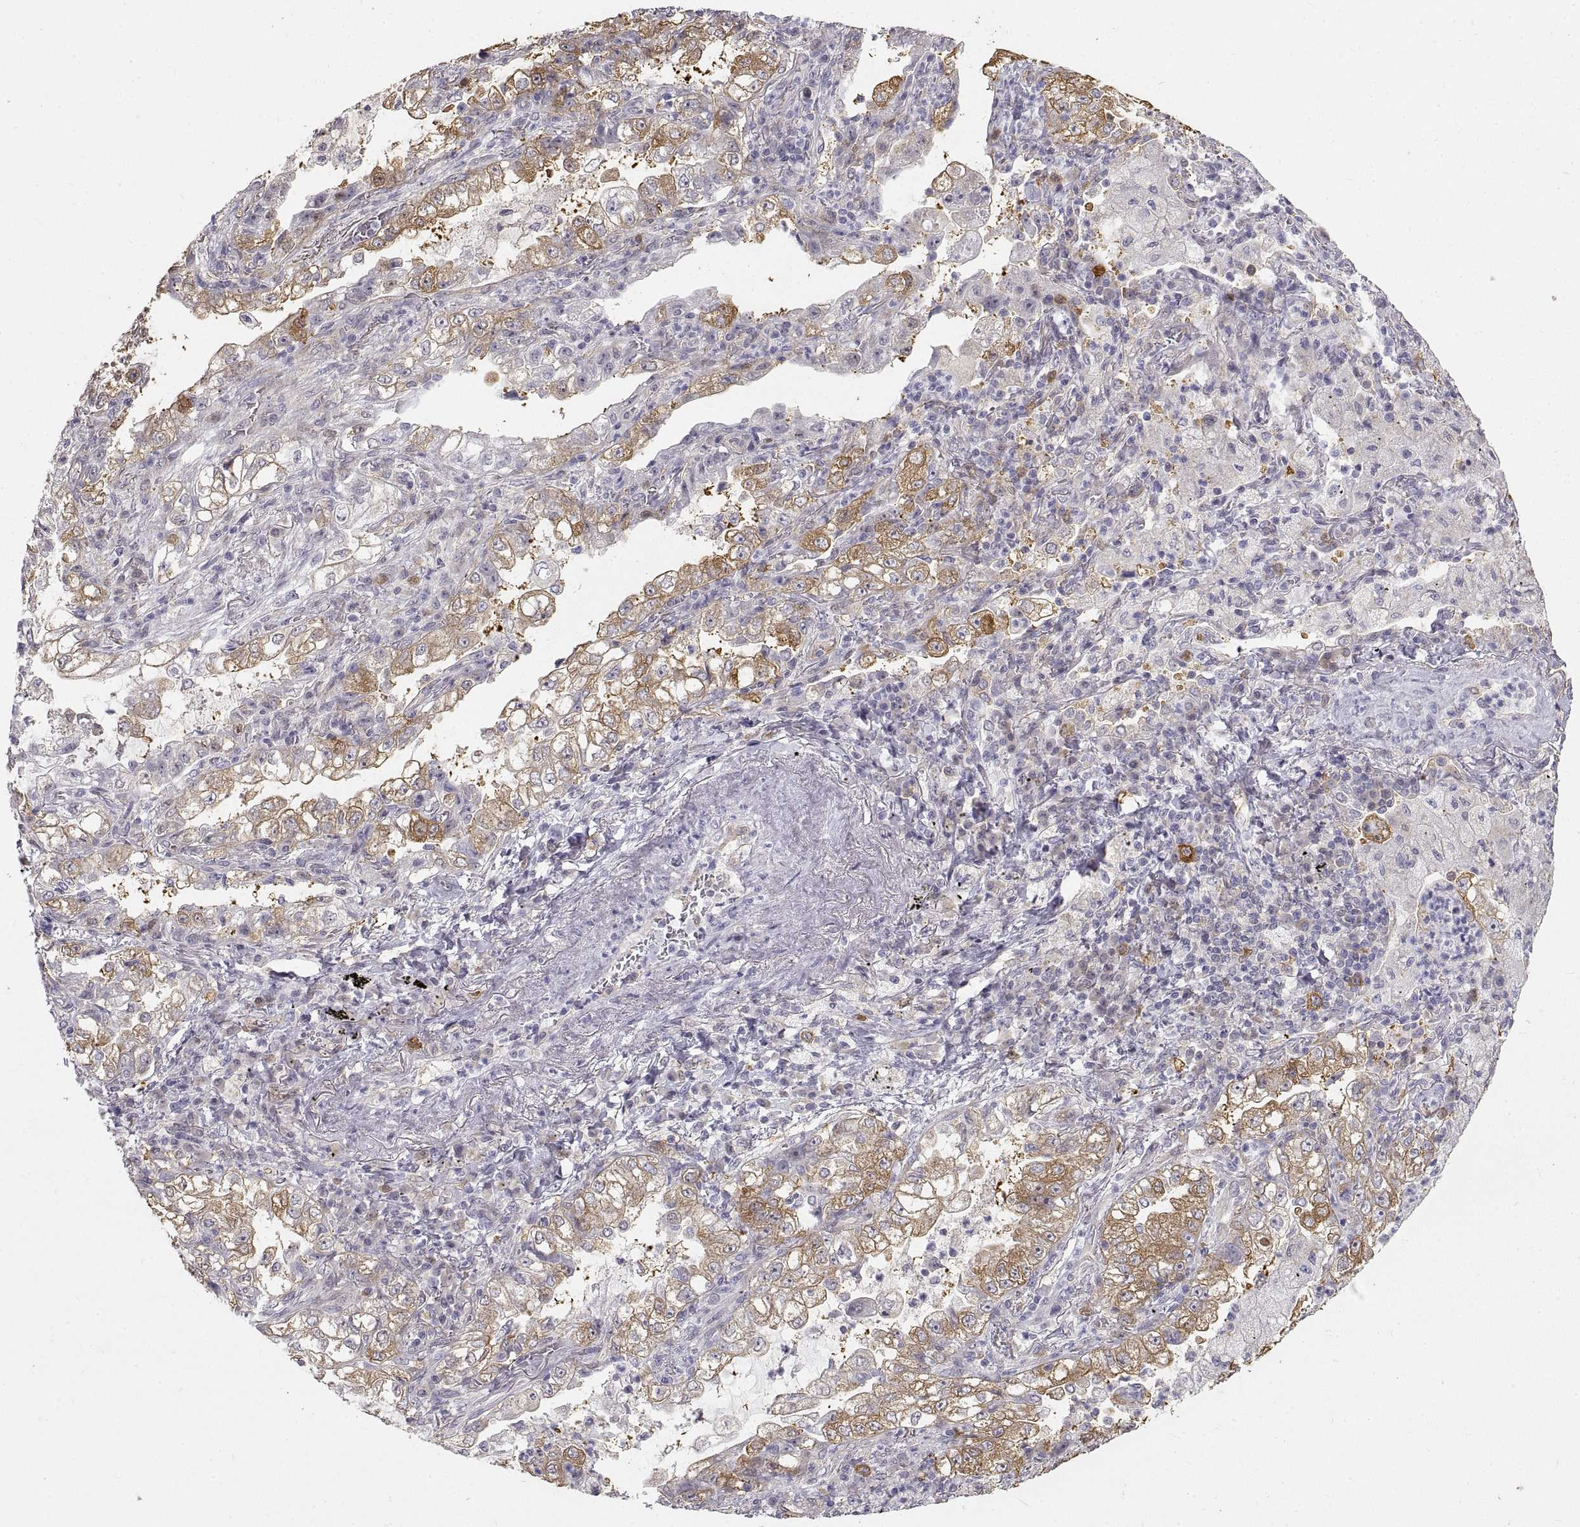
{"staining": {"intensity": "moderate", "quantity": ">75%", "location": "cytoplasmic/membranous"}, "tissue": "lung cancer", "cell_type": "Tumor cells", "image_type": "cancer", "snomed": [{"axis": "morphology", "description": "Adenocarcinoma, NOS"}, {"axis": "topography", "description": "Lung"}], "caption": "Protein expression analysis of adenocarcinoma (lung) displays moderate cytoplasmic/membranous staining in about >75% of tumor cells.", "gene": "HSP90AB1", "patient": {"sex": "female", "age": 73}}